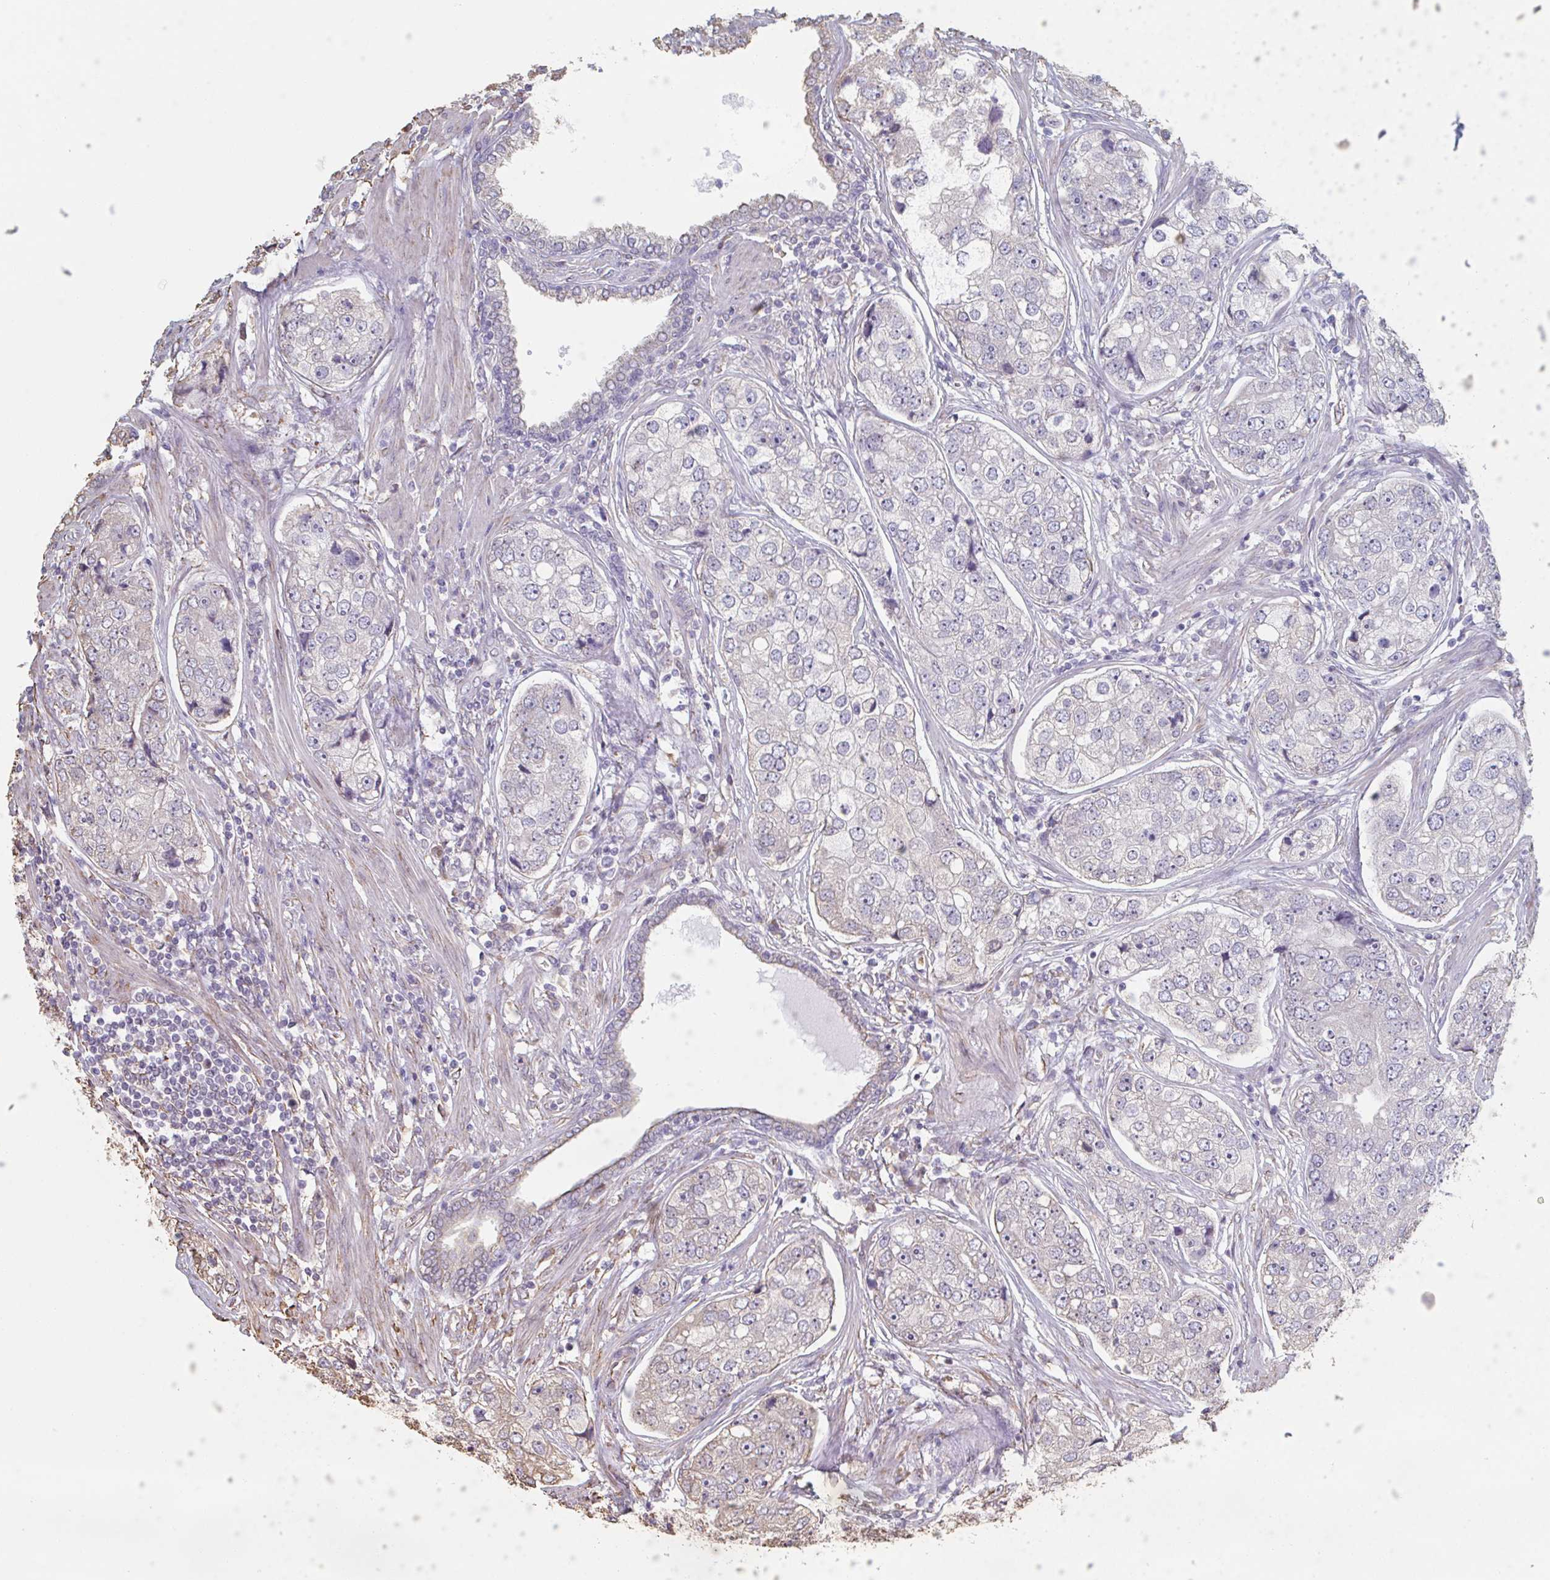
{"staining": {"intensity": "negative", "quantity": "none", "location": "none"}, "tissue": "prostate cancer", "cell_type": "Tumor cells", "image_type": "cancer", "snomed": [{"axis": "morphology", "description": "Adenocarcinoma, High grade"}, {"axis": "topography", "description": "Prostate"}], "caption": "DAB (3,3'-diaminobenzidine) immunohistochemical staining of prostate cancer (adenocarcinoma (high-grade)) demonstrates no significant staining in tumor cells. Brightfield microscopy of immunohistochemistry stained with DAB (3,3'-diaminobenzidine) (brown) and hematoxylin (blue), captured at high magnification.", "gene": "RAB5IF", "patient": {"sex": "male", "age": 60}}